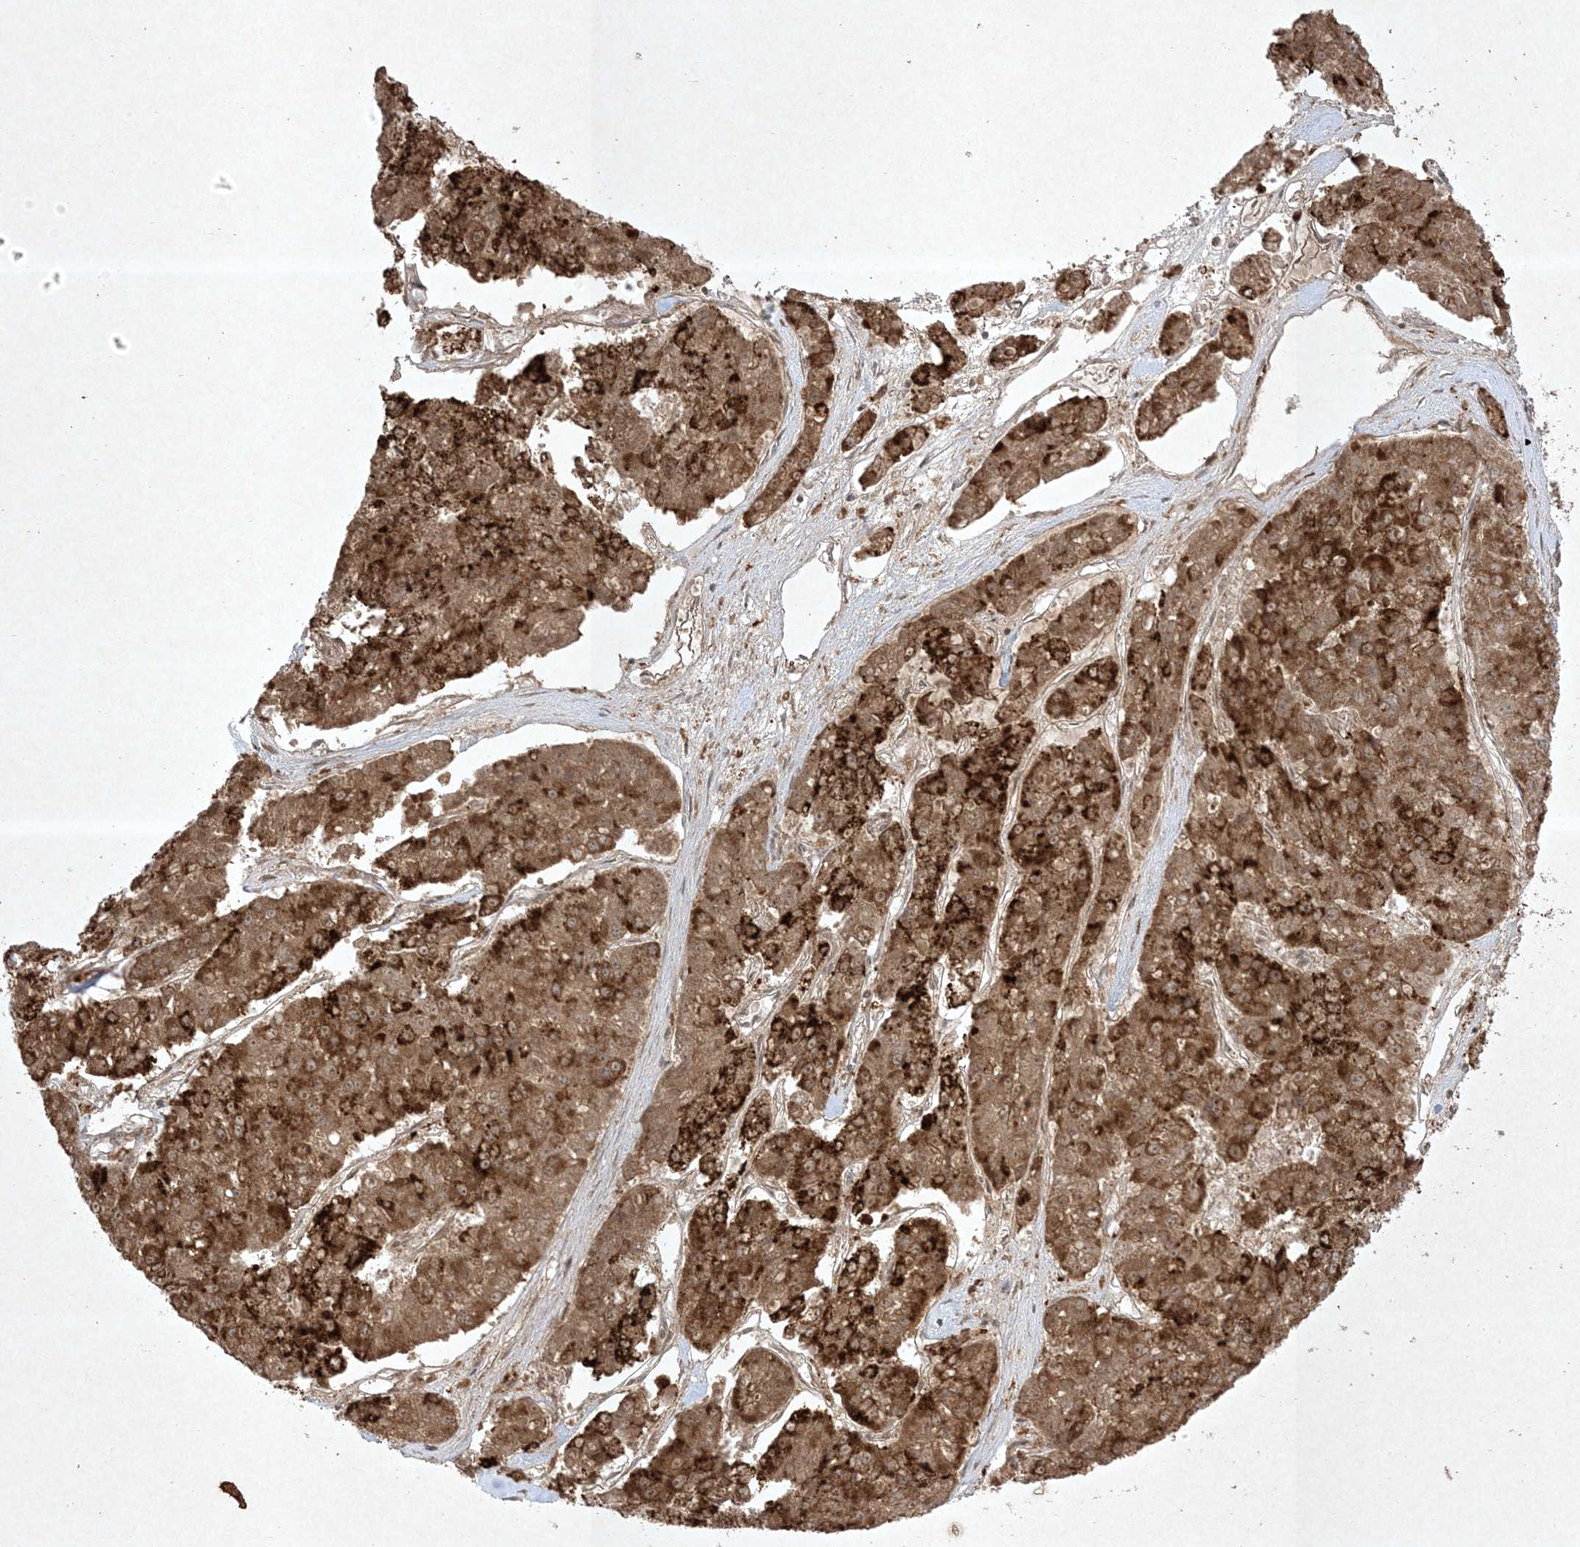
{"staining": {"intensity": "strong", "quantity": ">75%", "location": "cytoplasmic/membranous"}, "tissue": "pancreatic cancer", "cell_type": "Tumor cells", "image_type": "cancer", "snomed": [{"axis": "morphology", "description": "Adenocarcinoma, NOS"}, {"axis": "topography", "description": "Pancreas"}], "caption": "This is a photomicrograph of IHC staining of pancreatic cancer (adenocarcinoma), which shows strong staining in the cytoplasmic/membranous of tumor cells.", "gene": "PTK6", "patient": {"sex": "male", "age": 50}}